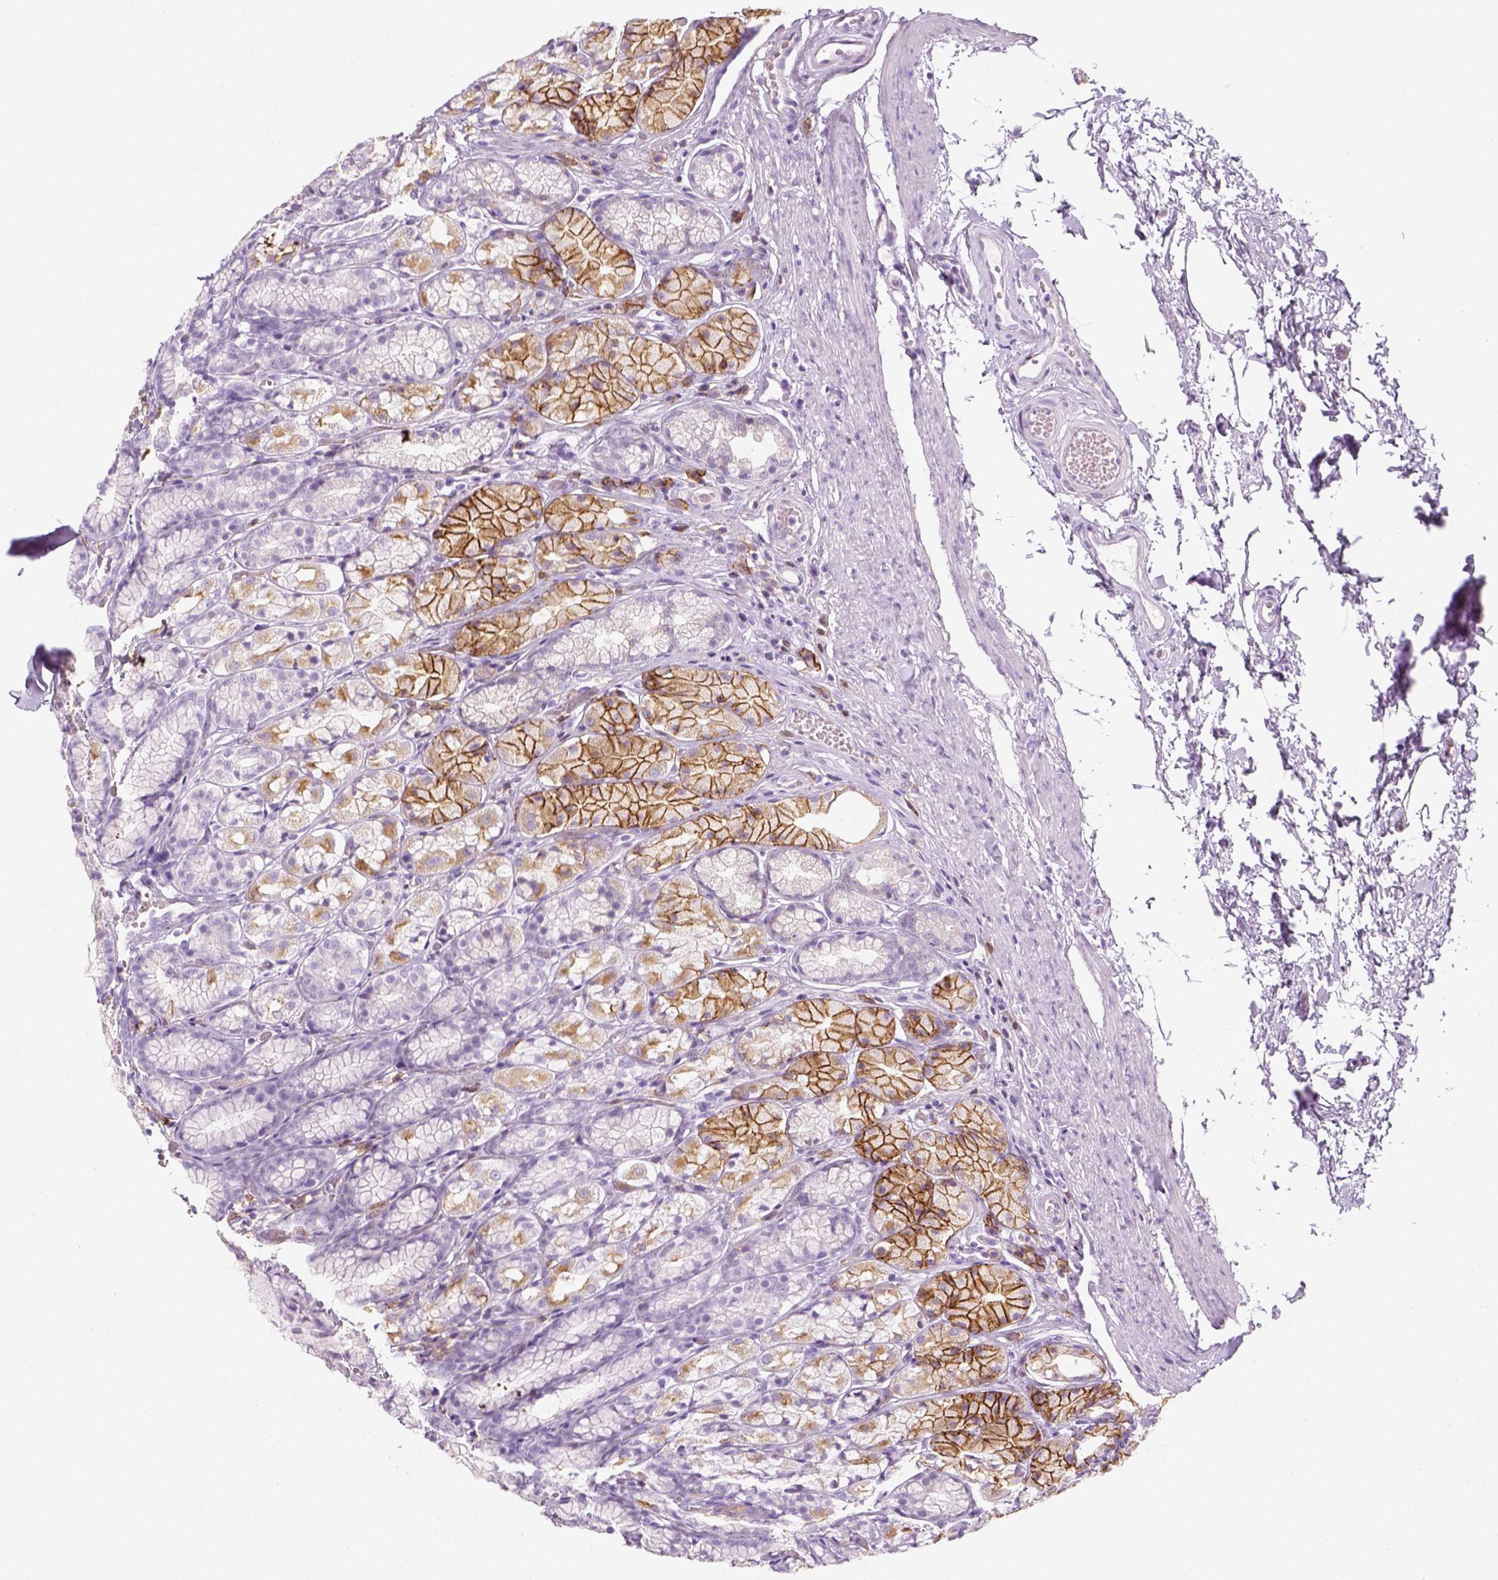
{"staining": {"intensity": "strong", "quantity": "25%-75%", "location": "cytoplasmic/membranous"}, "tissue": "stomach", "cell_type": "Glandular cells", "image_type": "normal", "snomed": [{"axis": "morphology", "description": "Normal tissue, NOS"}, {"axis": "topography", "description": "Stomach"}], "caption": "Stomach stained with DAB immunohistochemistry shows high levels of strong cytoplasmic/membranous positivity in about 25%-75% of glandular cells. (DAB (3,3'-diaminobenzidine) = brown stain, brightfield microscopy at high magnification).", "gene": "AQP3", "patient": {"sex": "male", "age": 70}}